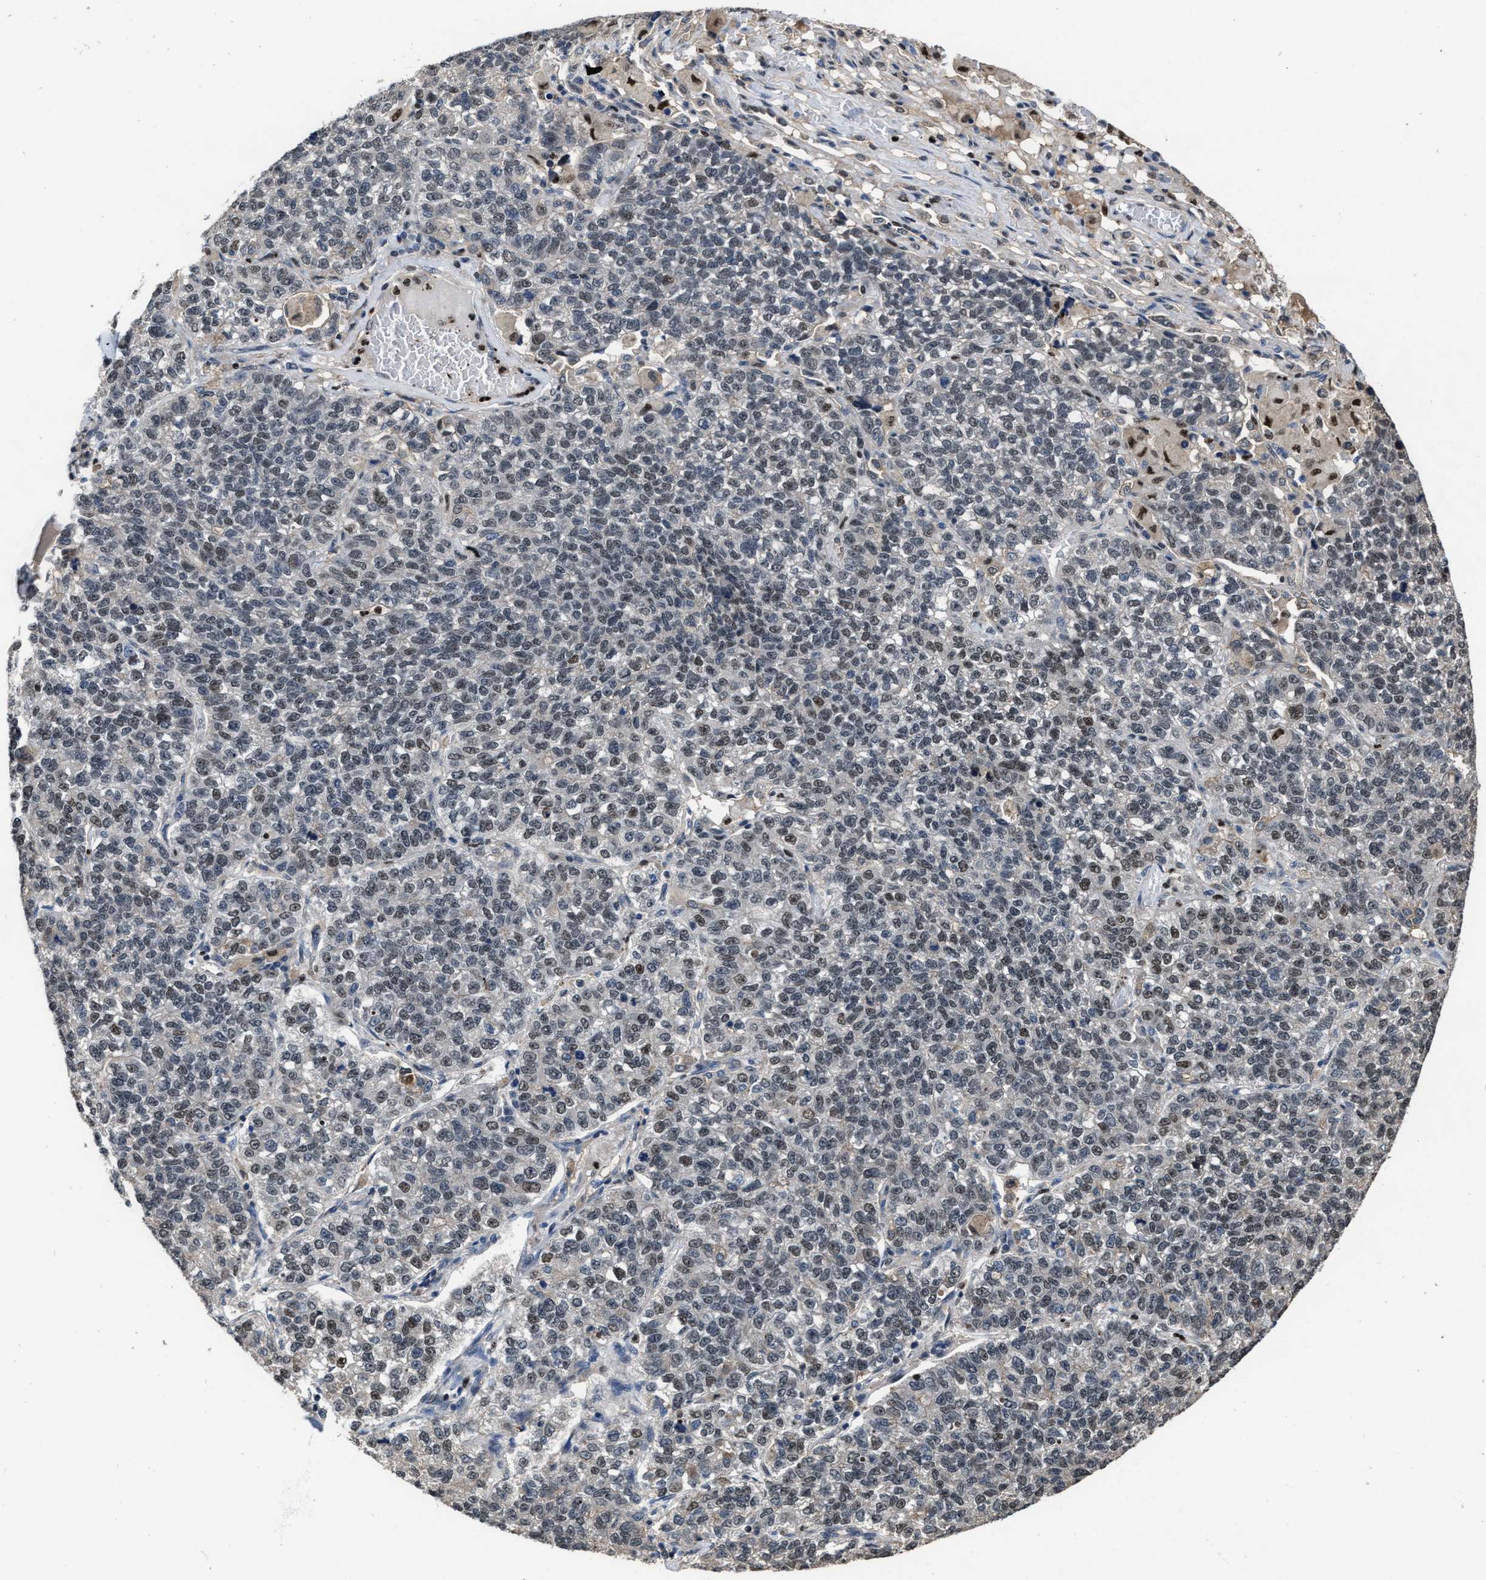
{"staining": {"intensity": "weak", "quantity": "25%-75%", "location": "nuclear"}, "tissue": "lung cancer", "cell_type": "Tumor cells", "image_type": "cancer", "snomed": [{"axis": "morphology", "description": "Adenocarcinoma, NOS"}, {"axis": "topography", "description": "Lung"}], "caption": "Adenocarcinoma (lung) stained with a brown dye reveals weak nuclear positive staining in about 25%-75% of tumor cells.", "gene": "ZNF20", "patient": {"sex": "male", "age": 49}}